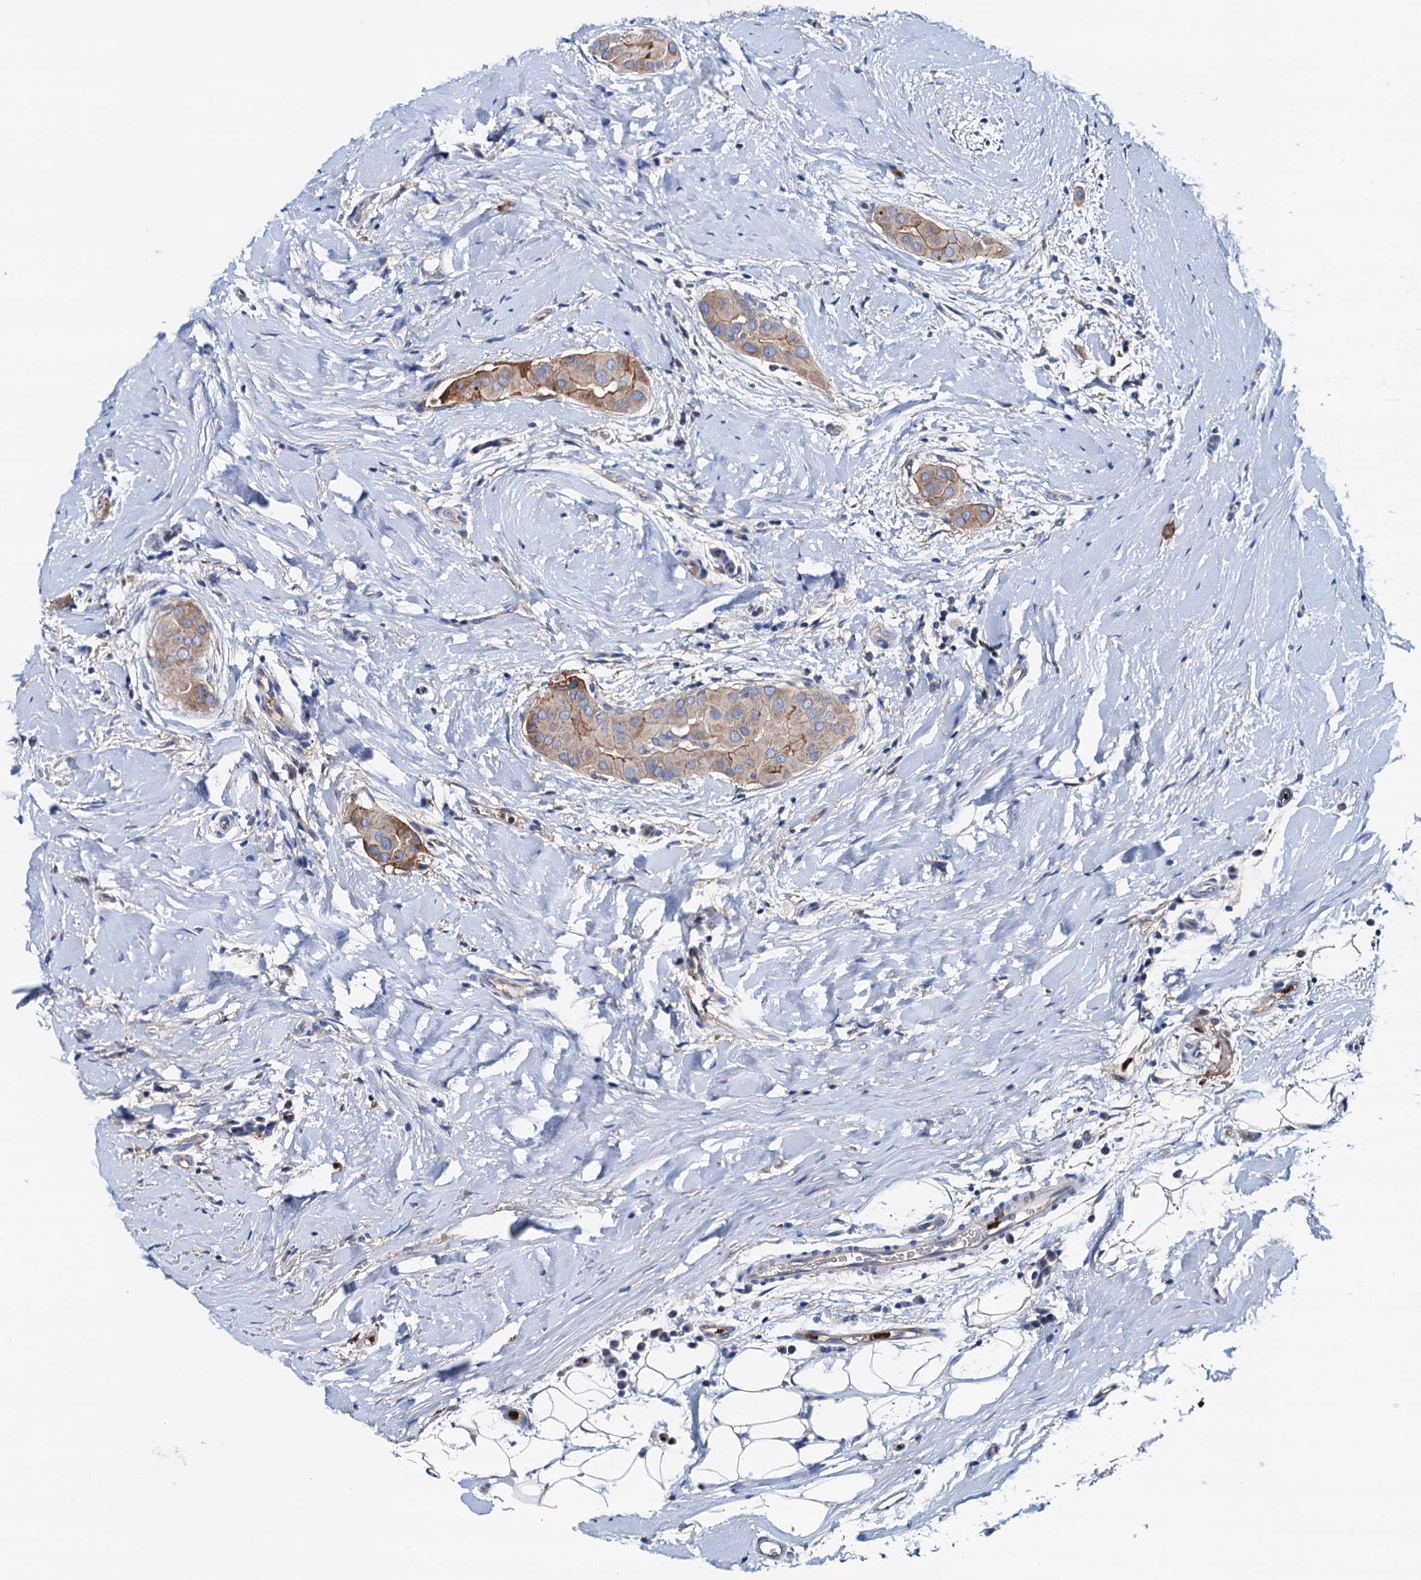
{"staining": {"intensity": "weak", "quantity": ">75%", "location": "cytoplasmic/membranous"}, "tissue": "thyroid cancer", "cell_type": "Tumor cells", "image_type": "cancer", "snomed": [{"axis": "morphology", "description": "Papillary adenocarcinoma, NOS"}, {"axis": "topography", "description": "Thyroid gland"}], "caption": "Immunohistochemistry (IHC) staining of thyroid papillary adenocarcinoma, which exhibits low levels of weak cytoplasmic/membranous staining in approximately >75% of tumor cells indicating weak cytoplasmic/membranous protein positivity. The staining was performed using DAB (3,3'-diaminobenzidine) (brown) for protein detection and nuclei were counterstained in hematoxylin (blue).", "gene": "RASSF9", "patient": {"sex": "male", "age": 33}}